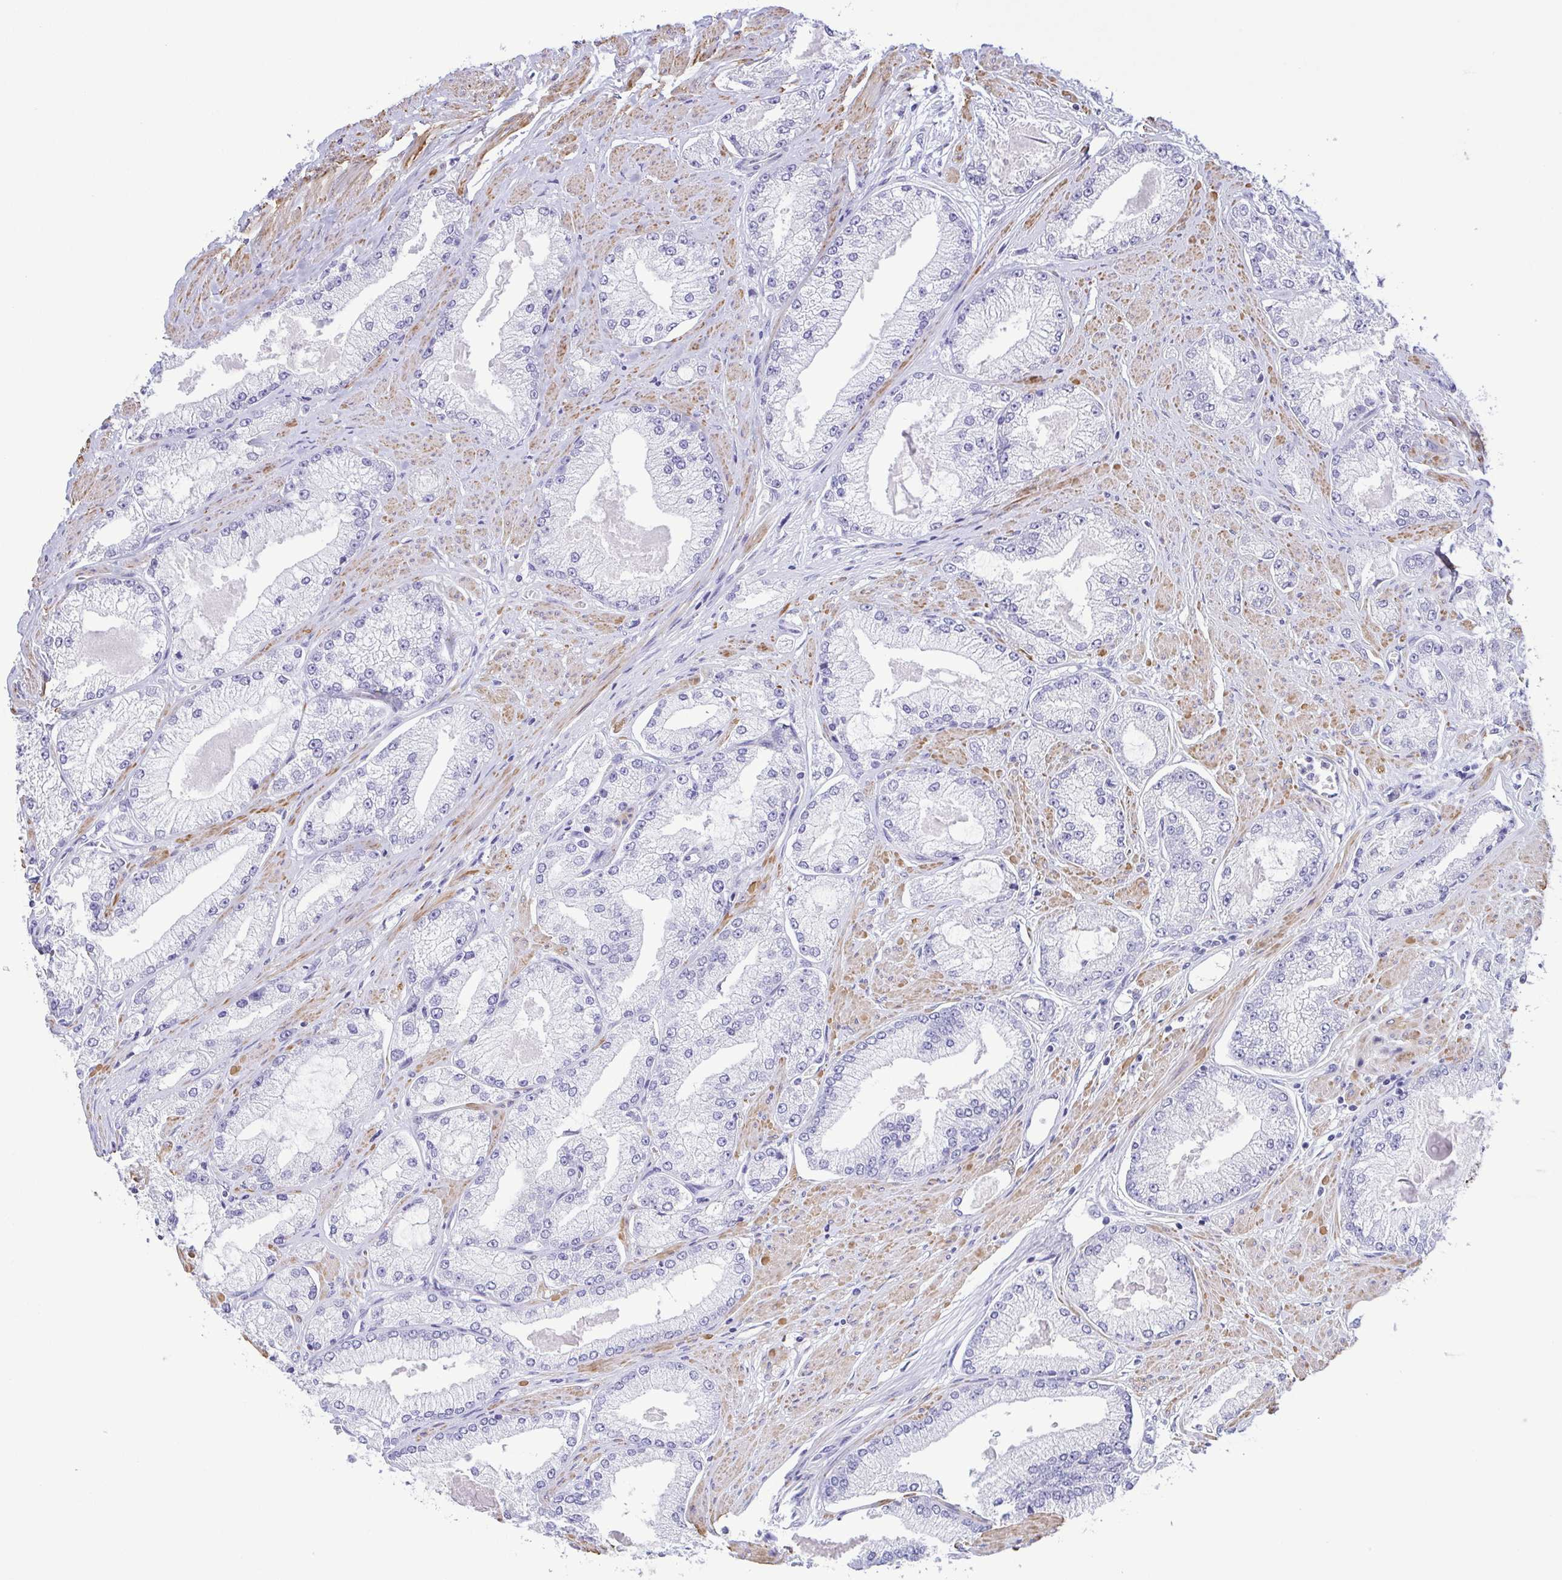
{"staining": {"intensity": "negative", "quantity": "none", "location": "none"}, "tissue": "prostate cancer", "cell_type": "Tumor cells", "image_type": "cancer", "snomed": [{"axis": "morphology", "description": "Adenocarcinoma, High grade"}, {"axis": "topography", "description": "Prostate"}], "caption": "An immunohistochemistry photomicrograph of prostate cancer (adenocarcinoma (high-grade)) is shown. There is no staining in tumor cells of prostate cancer (adenocarcinoma (high-grade)). (Brightfield microscopy of DAB (3,3'-diaminobenzidine) IHC at high magnification).", "gene": "MYL7", "patient": {"sex": "male", "age": 68}}